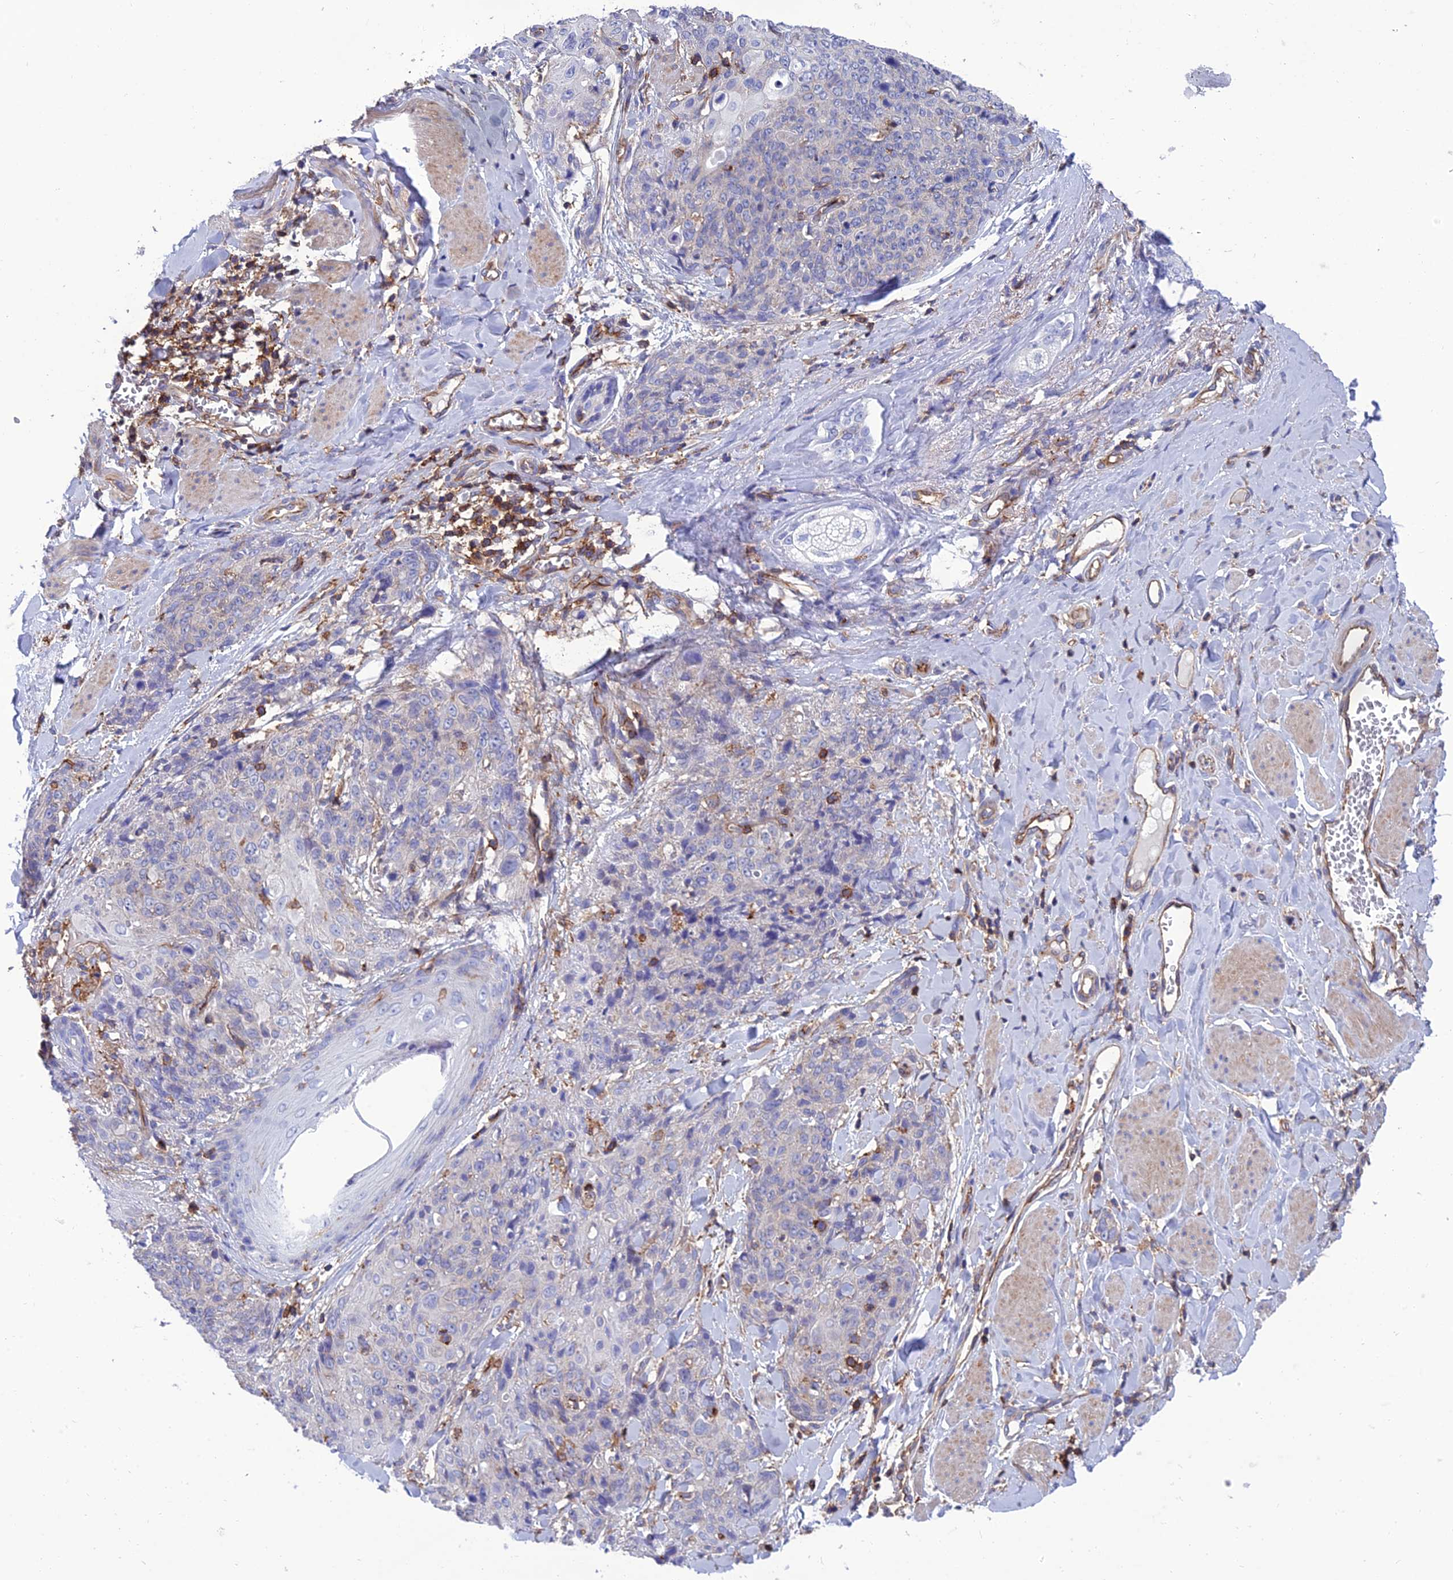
{"staining": {"intensity": "negative", "quantity": "none", "location": "none"}, "tissue": "skin cancer", "cell_type": "Tumor cells", "image_type": "cancer", "snomed": [{"axis": "morphology", "description": "Squamous cell carcinoma, NOS"}, {"axis": "topography", "description": "Skin"}, {"axis": "topography", "description": "Vulva"}], "caption": "IHC of human skin squamous cell carcinoma exhibits no positivity in tumor cells. (DAB immunohistochemistry with hematoxylin counter stain).", "gene": "PPP1R18", "patient": {"sex": "female", "age": 85}}